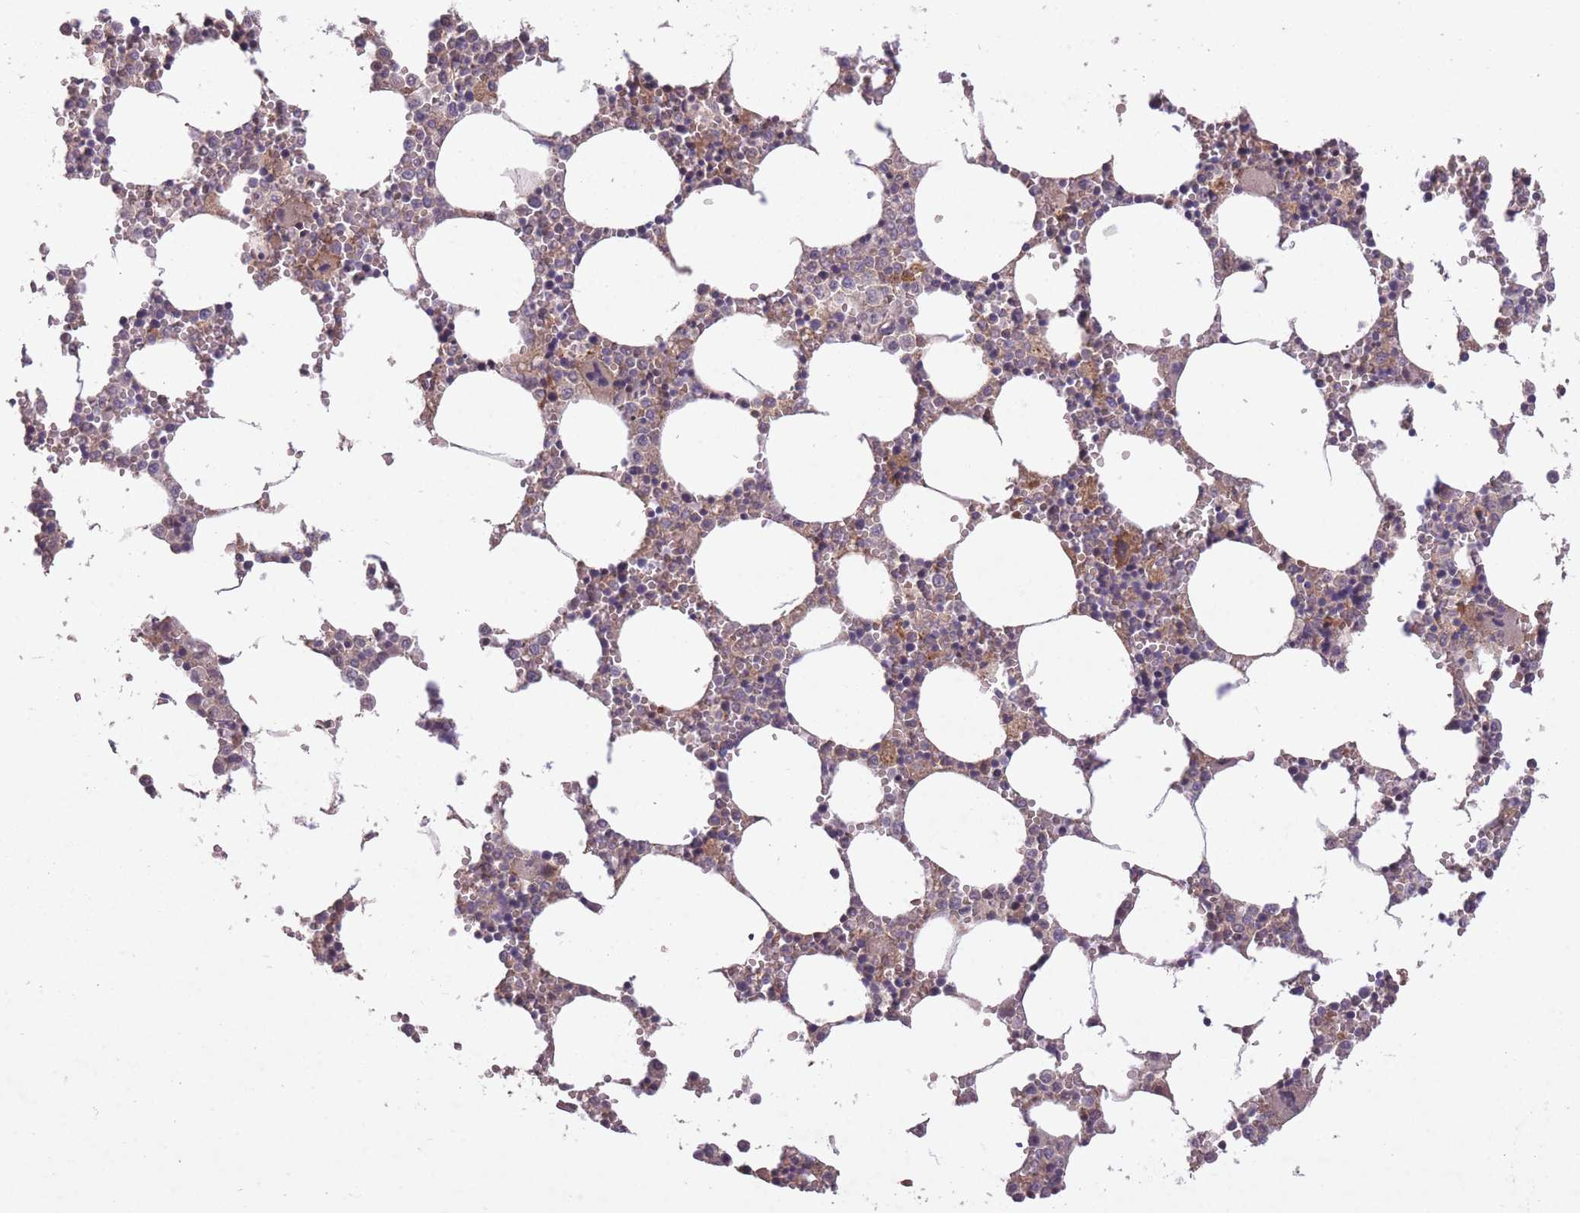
{"staining": {"intensity": "weak", "quantity": "<25%", "location": "cytoplasmic/membranous"}, "tissue": "bone marrow", "cell_type": "Hematopoietic cells", "image_type": "normal", "snomed": [{"axis": "morphology", "description": "Normal tissue, NOS"}, {"axis": "topography", "description": "Bone marrow"}], "caption": "High power microscopy micrograph of an IHC photomicrograph of benign bone marrow, revealing no significant expression in hematopoietic cells.", "gene": "OR2V1", "patient": {"sex": "female", "age": 64}}